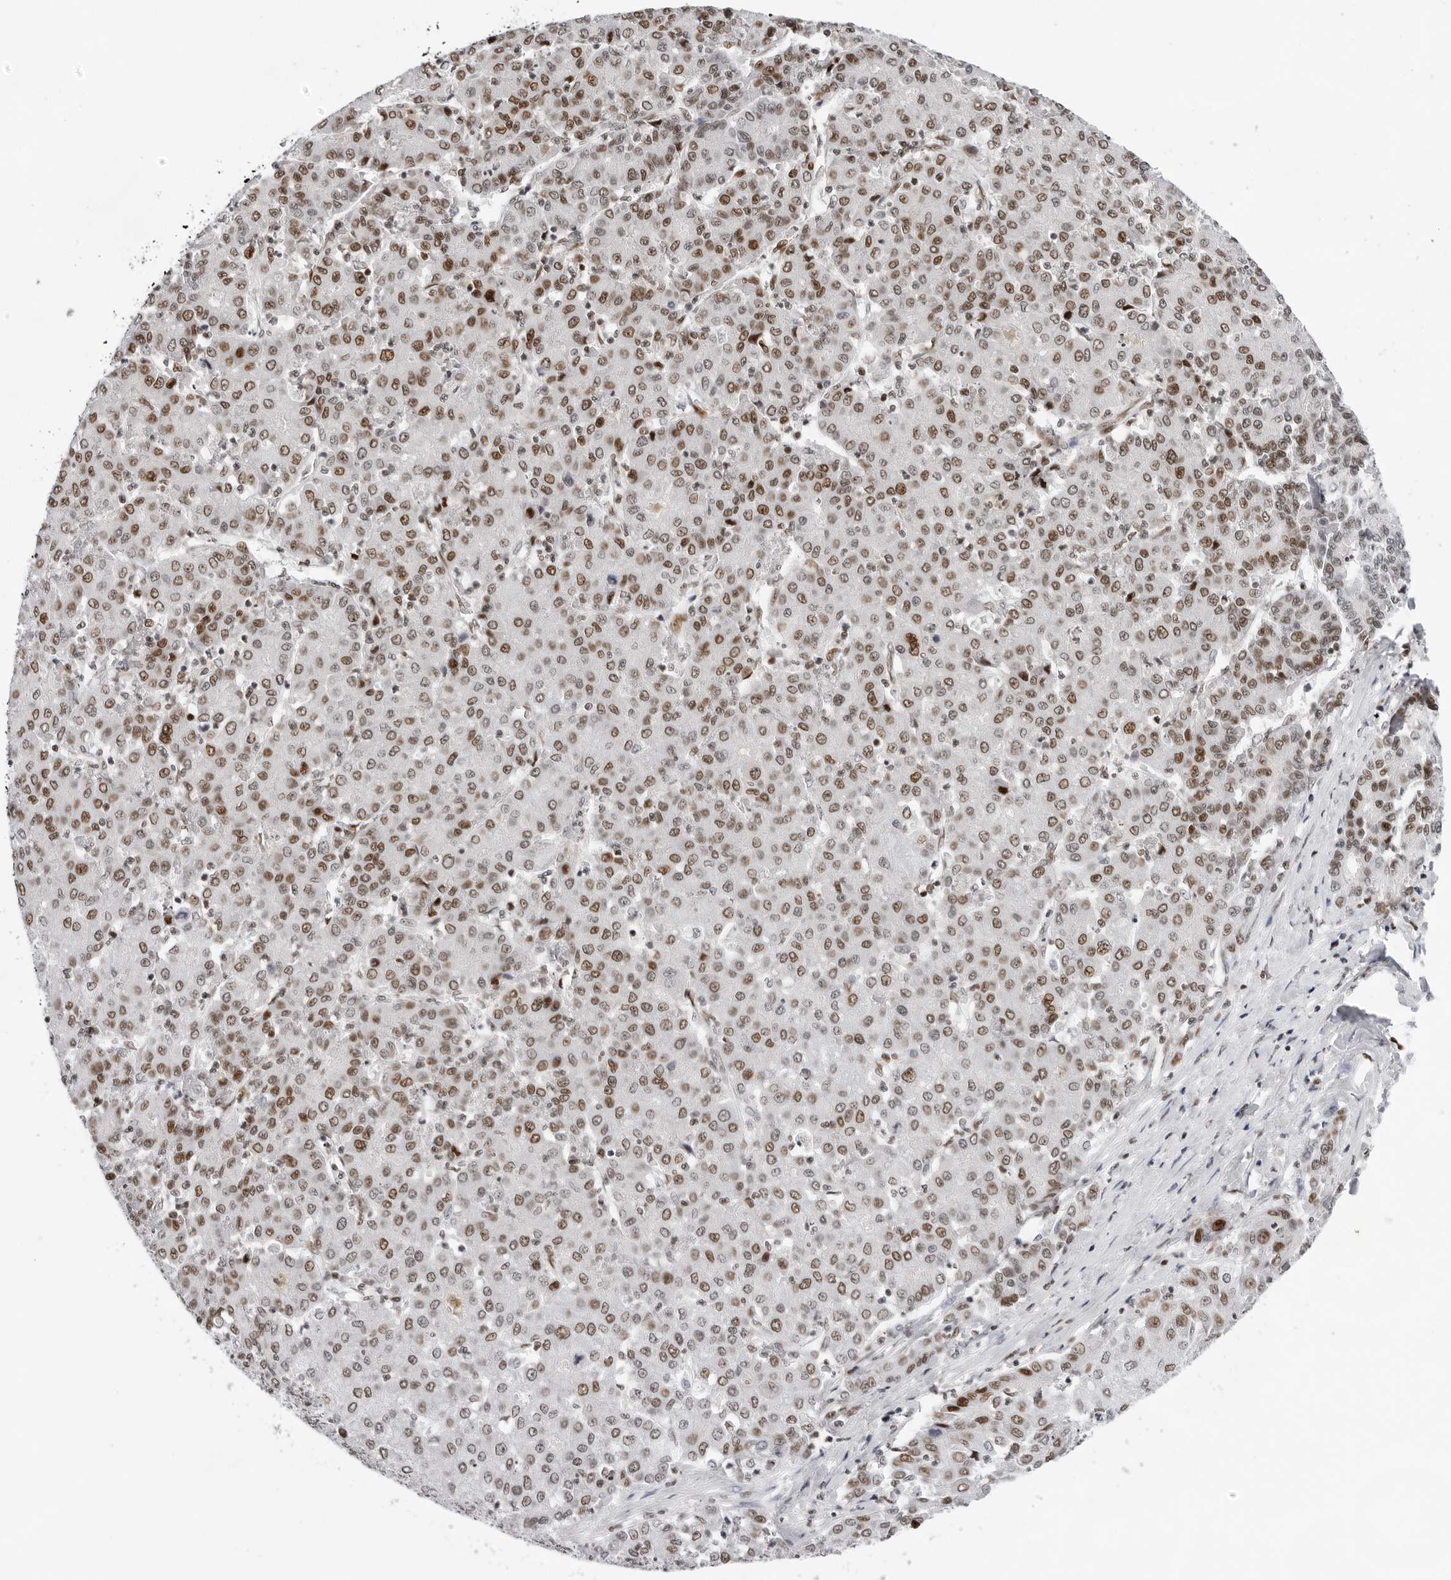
{"staining": {"intensity": "moderate", "quantity": ">75%", "location": "nuclear"}, "tissue": "liver cancer", "cell_type": "Tumor cells", "image_type": "cancer", "snomed": [{"axis": "morphology", "description": "Carcinoma, Hepatocellular, NOS"}, {"axis": "topography", "description": "Liver"}], "caption": "Immunohistochemical staining of human liver cancer exhibits moderate nuclear protein positivity in about >75% of tumor cells. (DAB IHC, brown staining for protein, blue staining for nuclei).", "gene": "OGG1", "patient": {"sex": "male", "age": 65}}